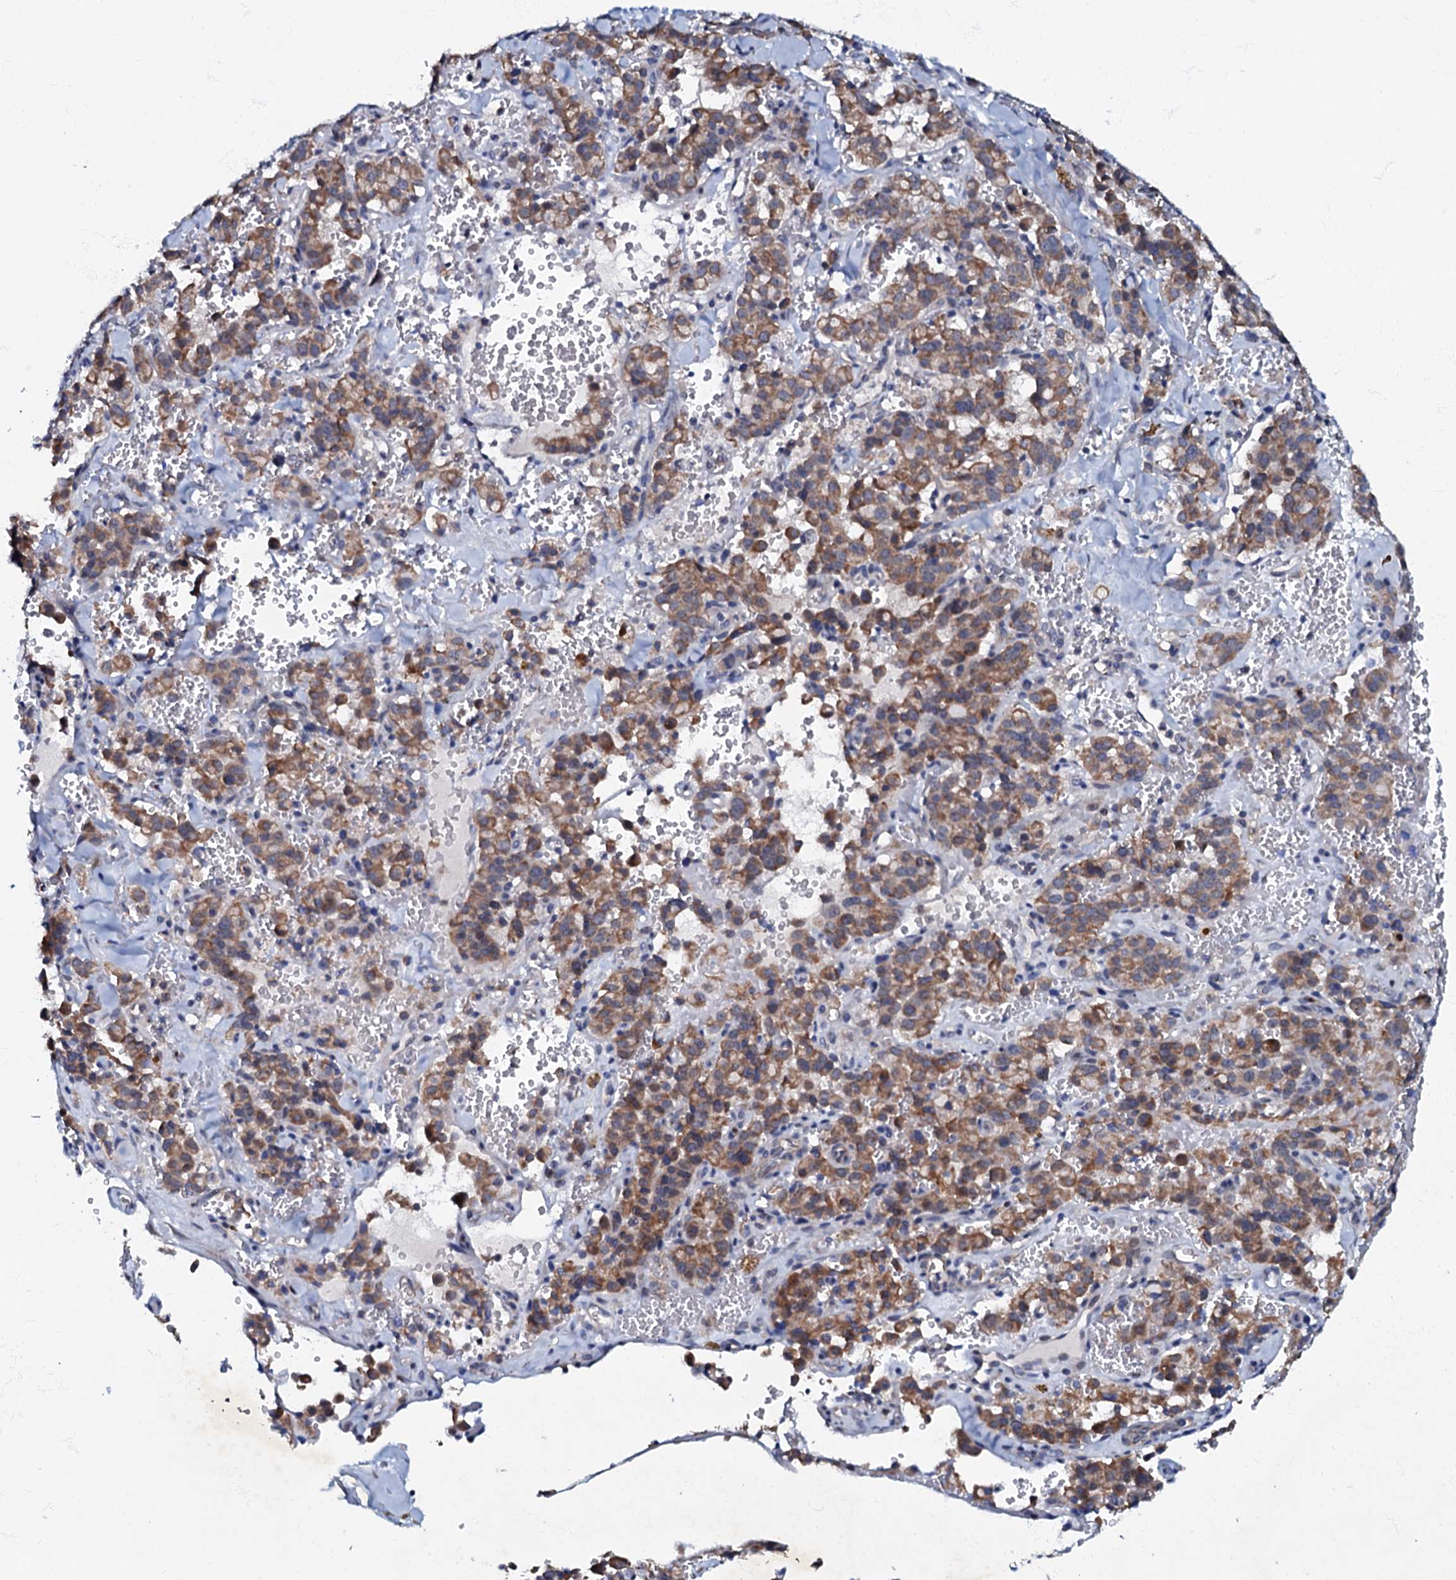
{"staining": {"intensity": "moderate", "quantity": ">75%", "location": "cytoplasmic/membranous"}, "tissue": "pancreatic cancer", "cell_type": "Tumor cells", "image_type": "cancer", "snomed": [{"axis": "morphology", "description": "Adenocarcinoma, NOS"}, {"axis": "topography", "description": "Pancreas"}], "caption": "A high-resolution micrograph shows immunohistochemistry (IHC) staining of pancreatic adenocarcinoma, which reveals moderate cytoplasmic/membranous positivity in approximately >75% of tumor cells.", "gene": "MRPL51", "patient": {"sex": "male", "age": 65}}